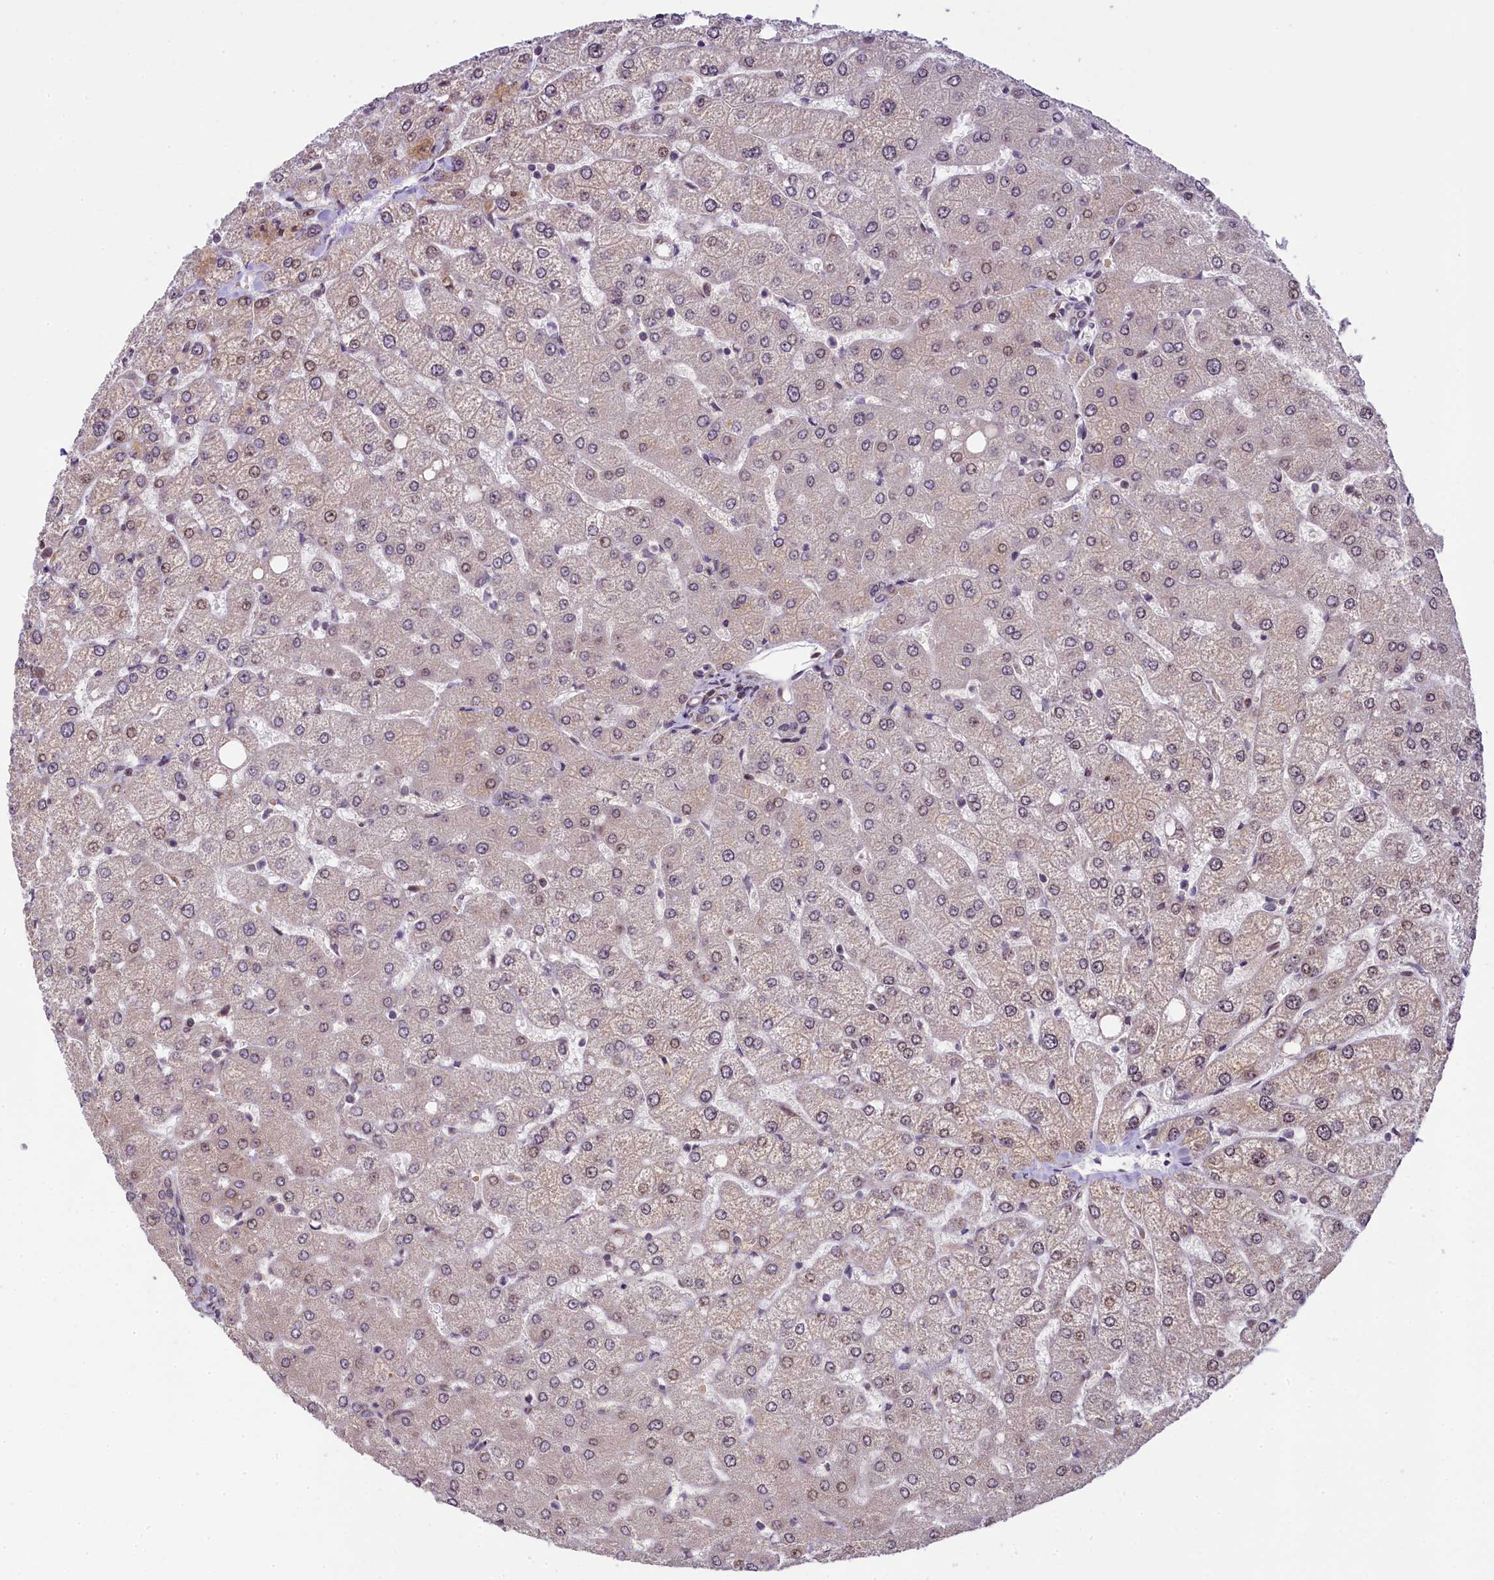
{"staining": {"intensity": "negative", "quantity": "none", "location": "none"}, "tissue": "liver", "cell_type": "Cholangiocytes", "image_type": "normal", "snomed": [{"axis": "morphology", "description": "Normal tissue, NOS"}, {"axis": "topography", "description": "Liver"}], "caption": "This image is of normal liver stained with IHC to label a protein in brown with the nuclei are counter-stained blue. There is no expression in cholangiocytes. (Immunohistochemistry, brightfield microscopy, high magnification).", "gene": "RBBP8", "patient": {"sex": "female", "age": 54}}